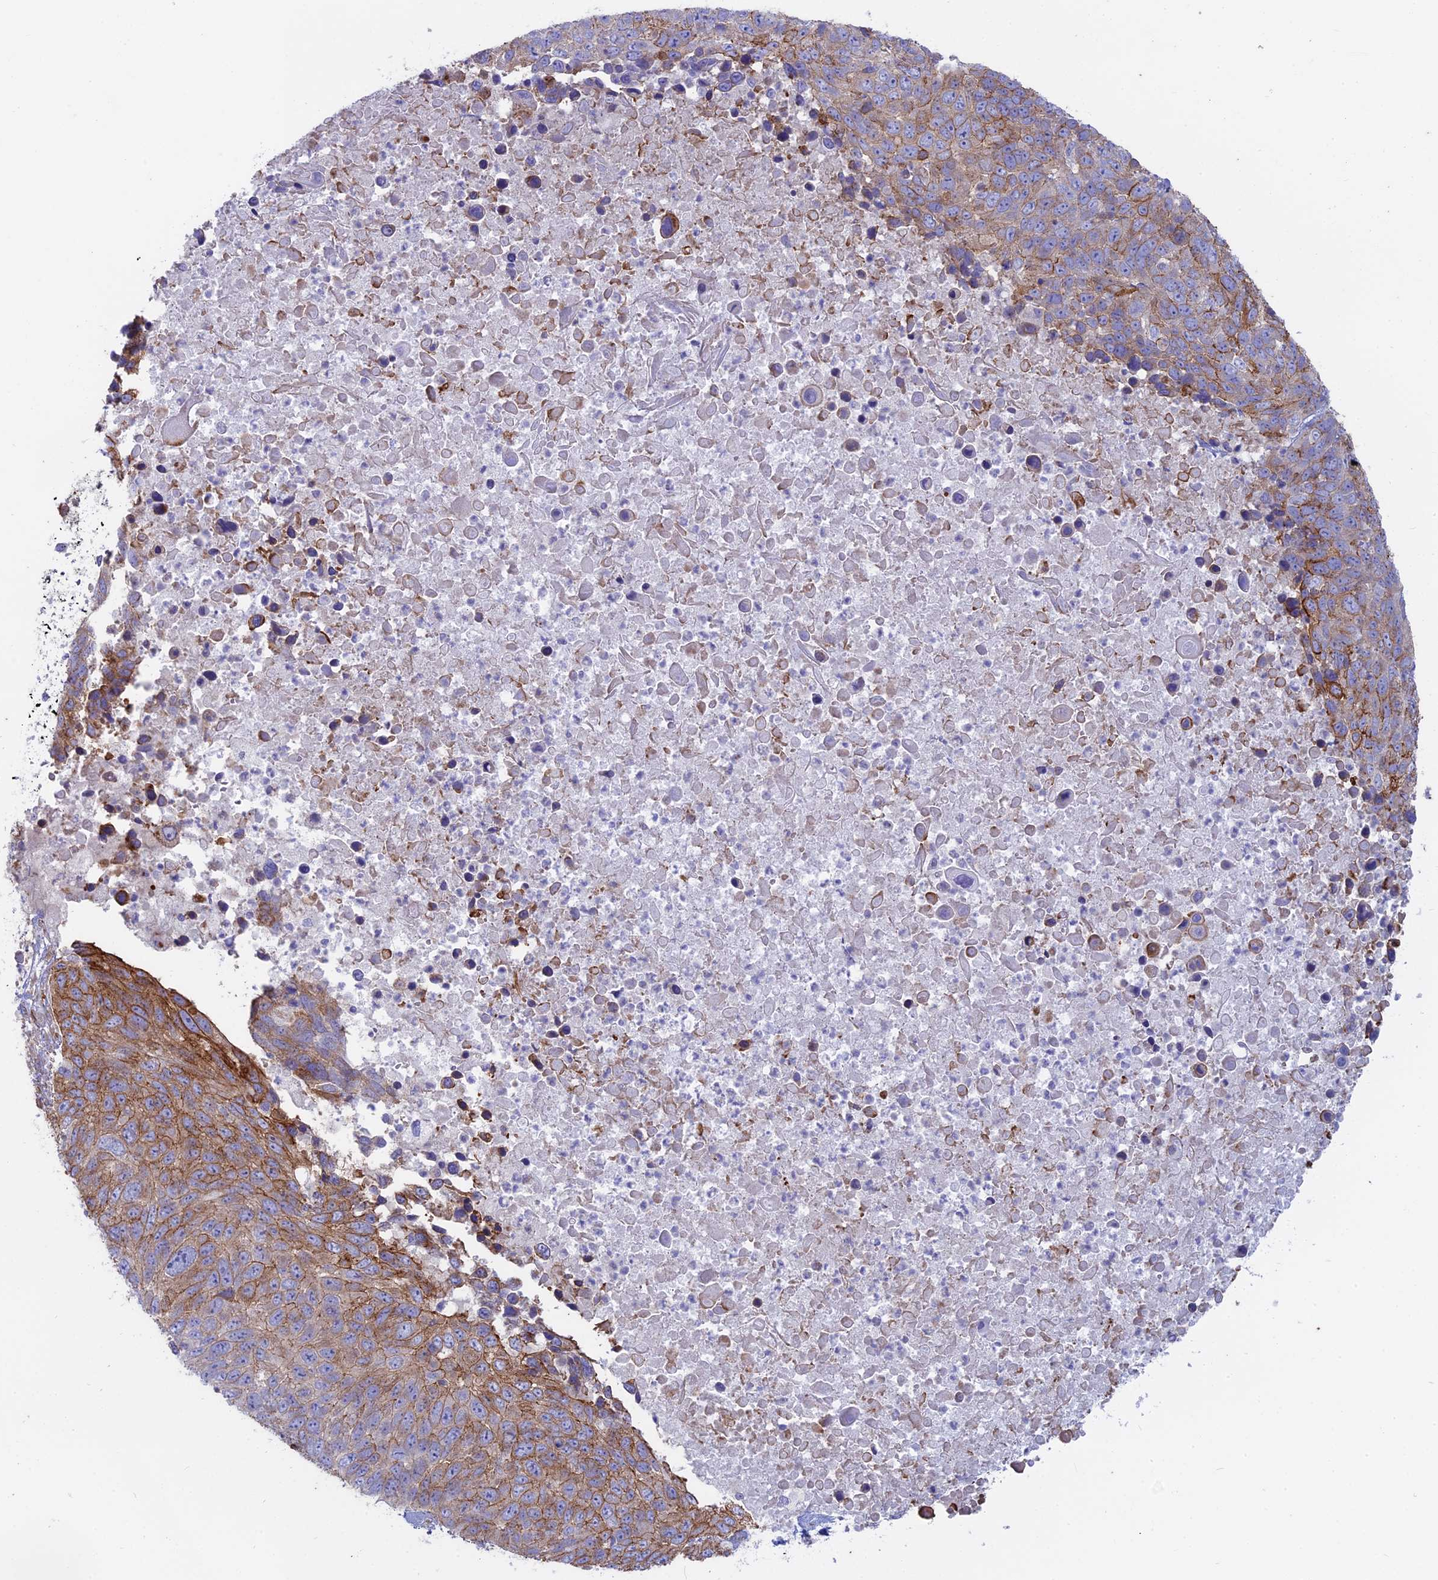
{"staining": {"intensity": "moderate", "quantity": "25%-75%", "location": "cytoplasmic/membranous"}, "tissue": "lung cancer", "cell_type": "Tumor cells", "image_type": "cancer", "snomed": [{"axis": "morphology", "description": "Normal tissue, NOS"}, {"axis": "morphology", "description": "Squamous cell carcinoma, NOS"}, {"axis": "topography", "description": "Lymph node"}, {"axis": "topography", "description": "Lung"}], "caption": "An image showing moderate cytoplasmic/membranous expression in about 25%-75% of tumor cells in lung squamous cell carcinoma, as visualized by brown immunohistochemical staining.", "gene": "MYO5B", "patient": {"sex": "male", "age": 66}}